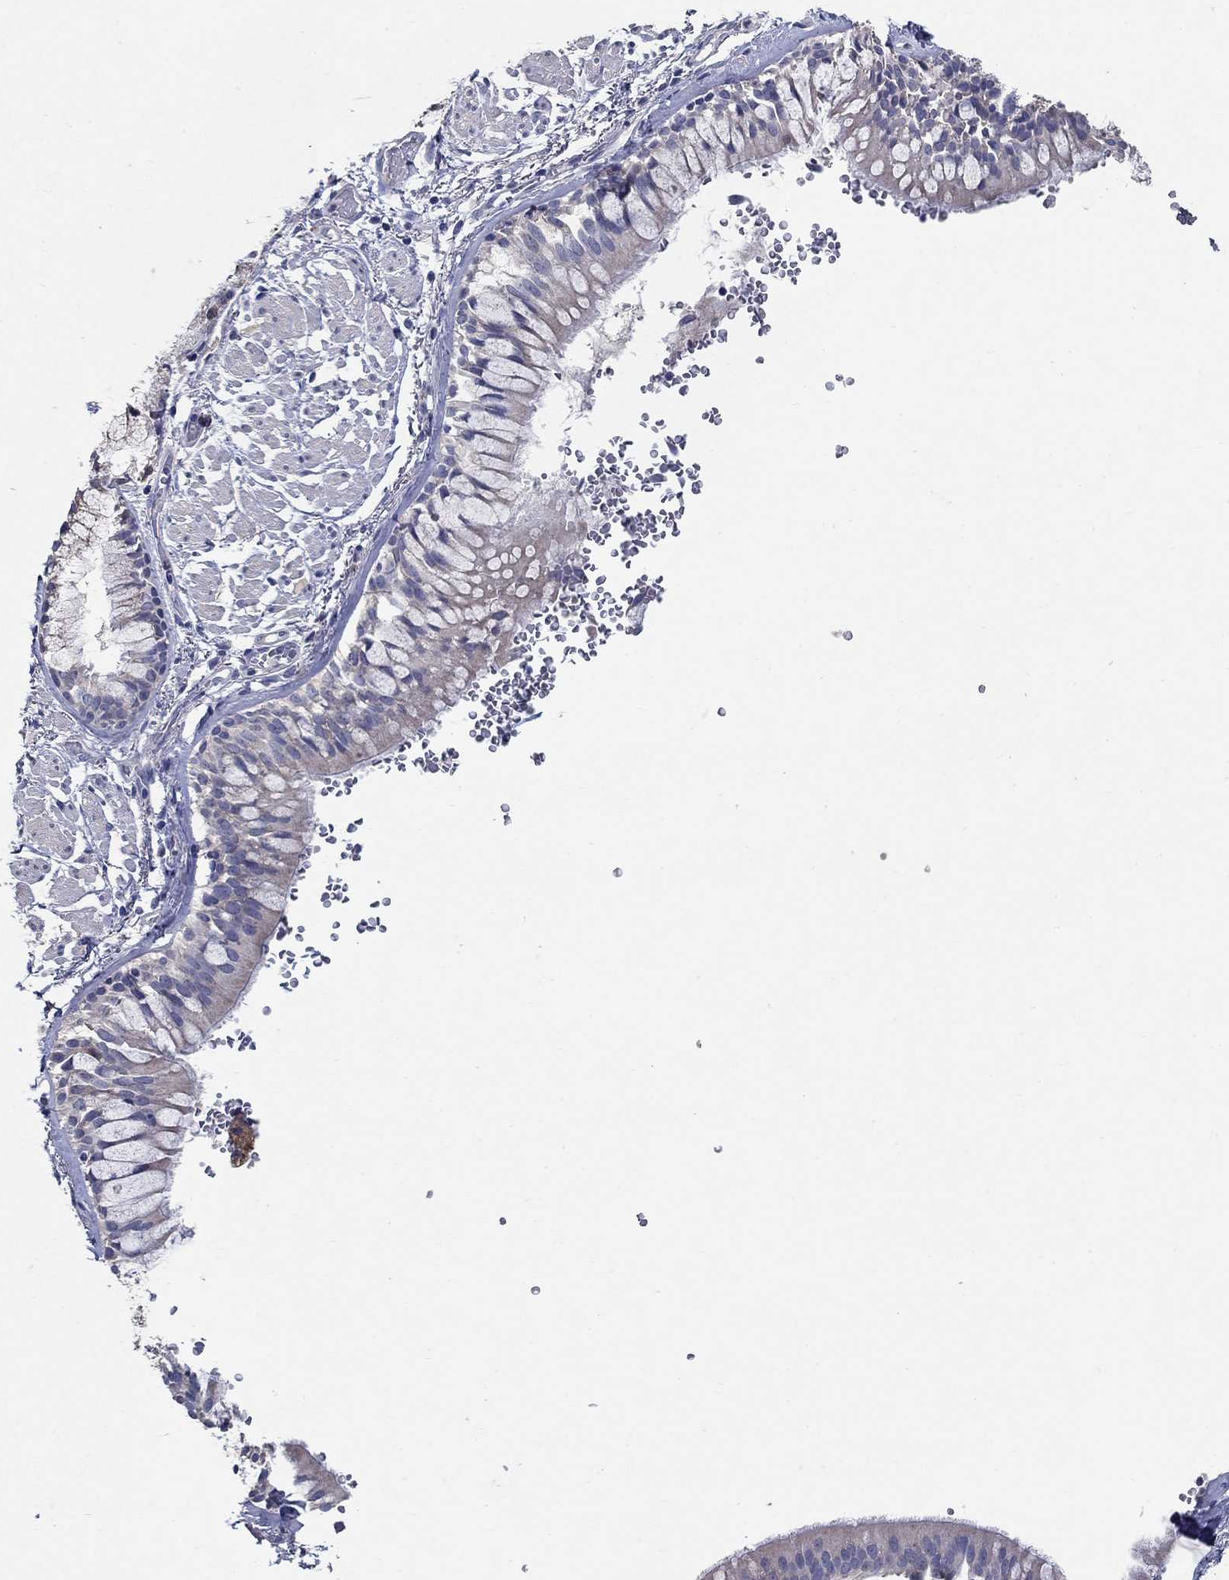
{"staining": {"intensity": "negative", "quantity": "none", "location": "none"}, "tissue": "bronchus", "cell_type": "Respiratory epithelial cells", "image_type": "normal", "snomed": [{"axis": "morphology", "description": "Normal tissue, NOS"}, {"axis": "topography", "description": "Bronchus"}, {"axis": "topography", "description": "Lung"}], "caption": "An IHC photomicrograph of benign bronchus is shown. There is no staining in respiratory epithelial cells of bronchus.", "gene": "PROZ", "patient": {"sex": "female", "age": 57}}